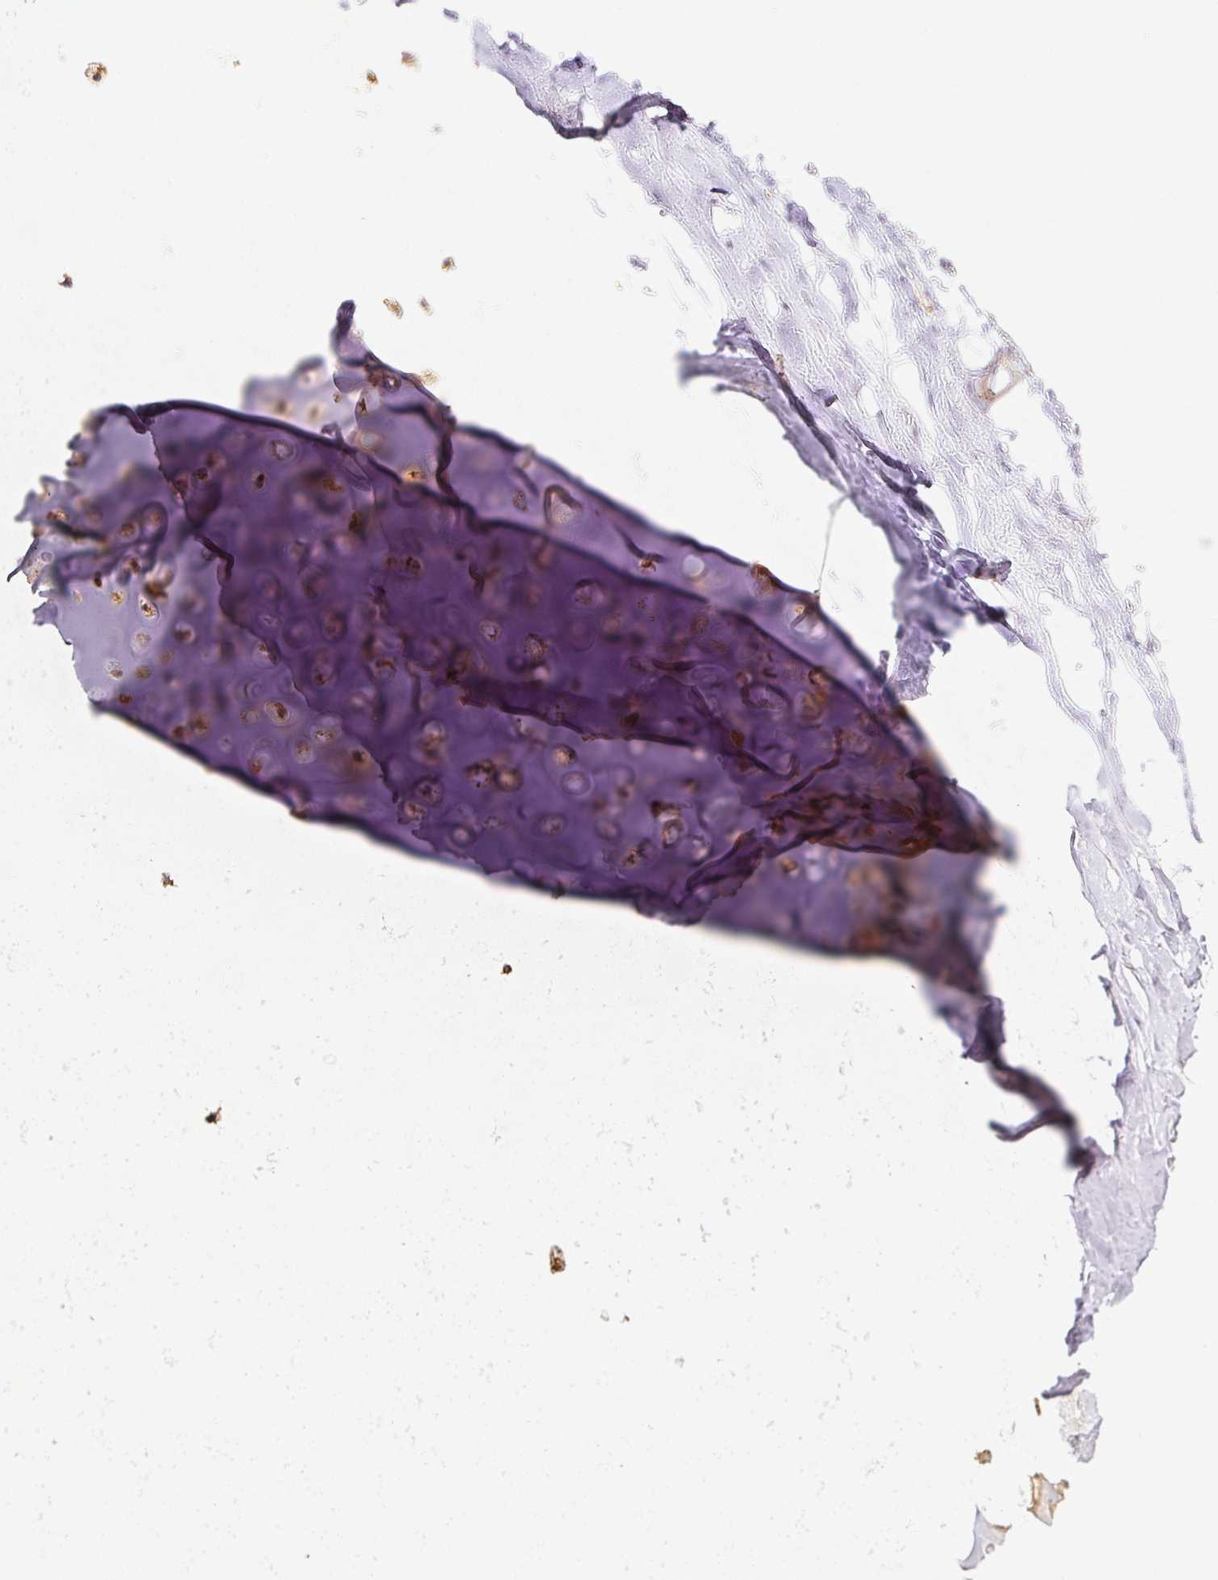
{"staining": {"intensity": "moderate", "quantity": ">75%", "location": "cytoplasmic/membranous"}, "tissue": "soft tissue", "cell_type": "Chondrocytes", "image_type": "normal", "snomed": [{"axis": "morphology", "description": "Normal tissue, NOS"}, {"axis": "topography", "description": "Cartilage tissue"}, {"axis": "topography", "description": "Bronchus"}], "caption": "DAB immunohistochemical staining of unremarkable human soft tissue reveals moderate cytoplasmic/membranous protein positivity in approximately >75% of chondrocytes.", "gene": "ACAN", "patient": {"sex": "male", "age": 58}}